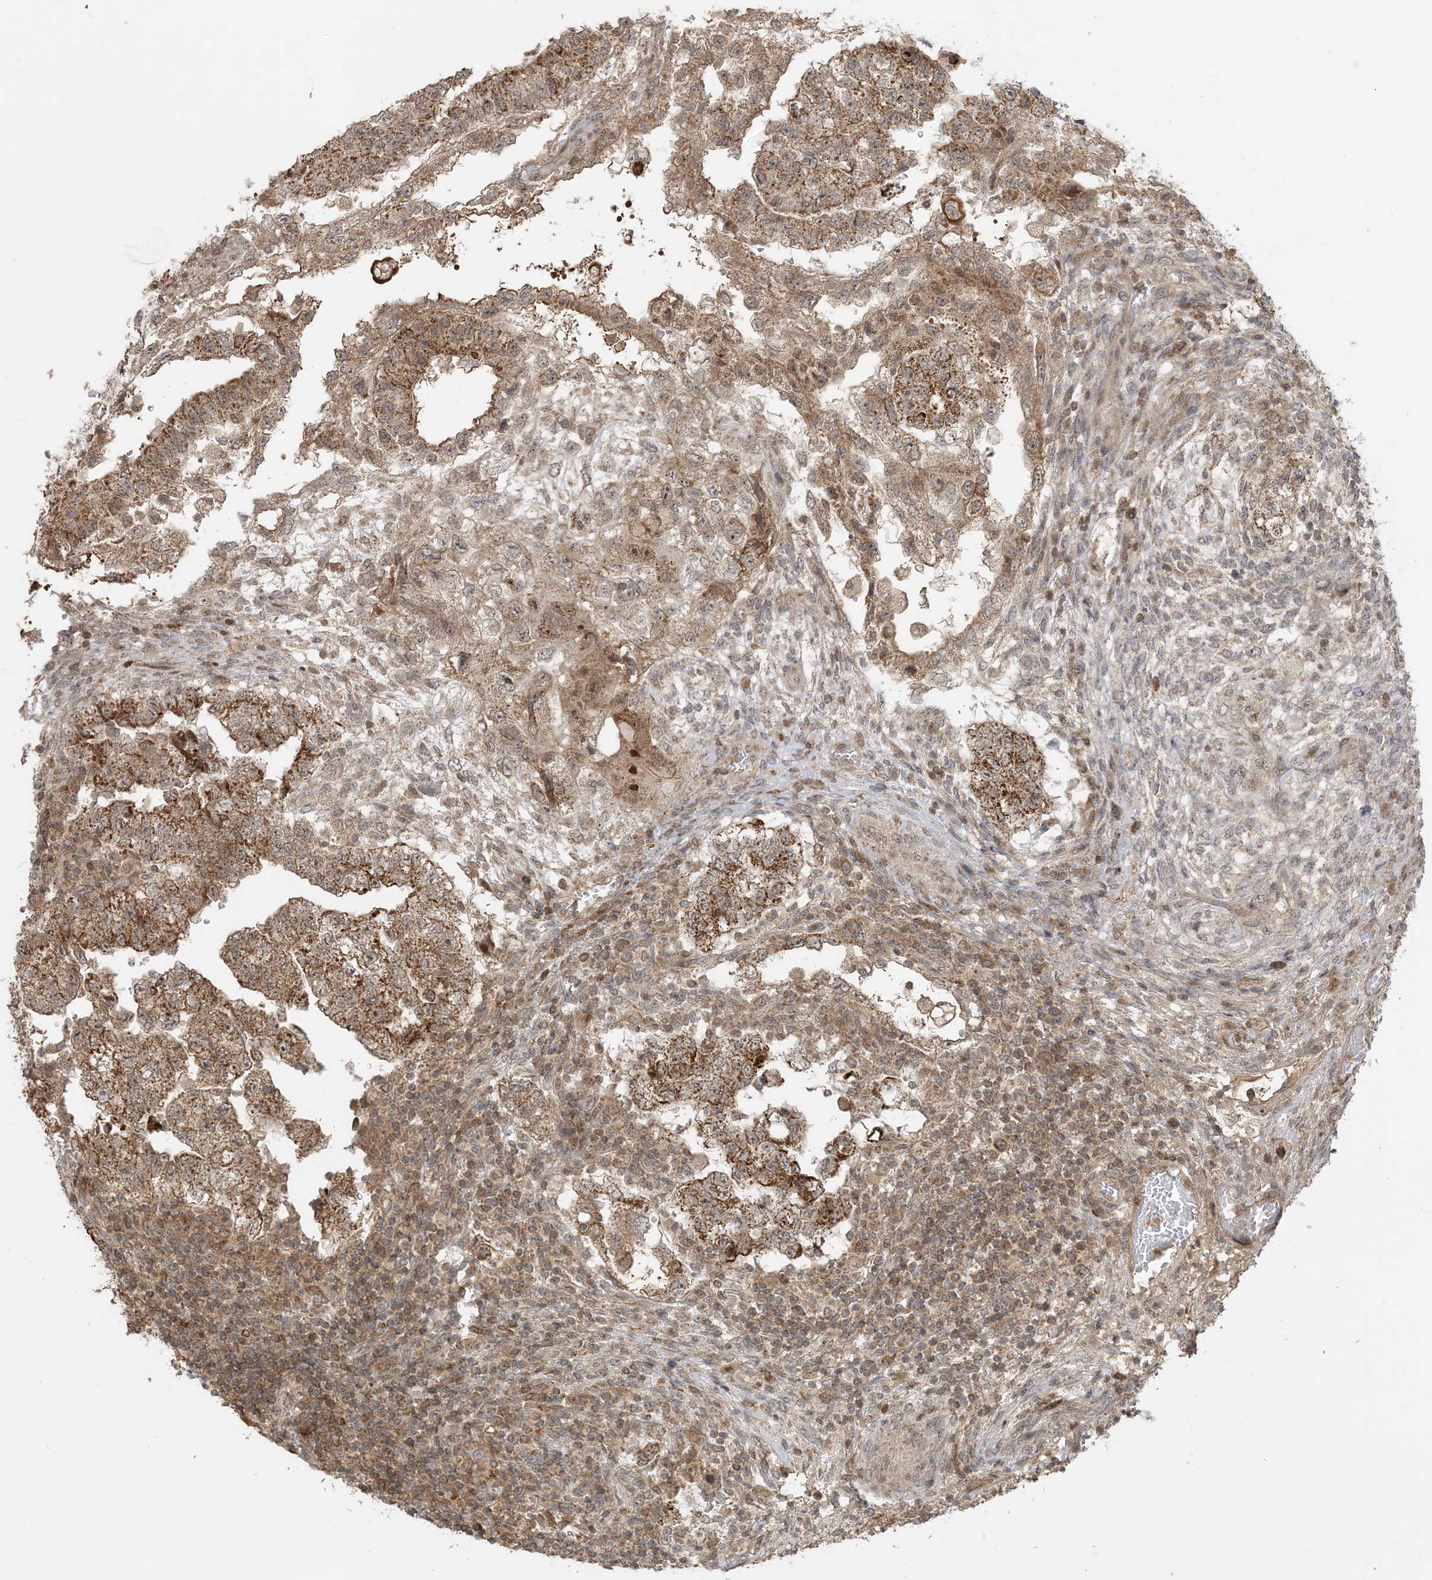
{"staining": {"intensity": "strong", "quantity": ">75%", "location": "cytoplasmic/membranous"}, "tissue": "testis cancer", "cell_type": "Tumor cells", "image_type": "cancer", "snomed": [{"axis": "morphology", "description": "Carcinoma, Embryonal, NOS"}, {"axis": "topography", "description": "Testis"}], "caption": "Testis embryonal carcinoma stained for a protein reveals strong cytoplasmic/membranous positivity in tumor cells.", "gene": "PHLDB2", "patient": {"sex": "male", "age": 36}}